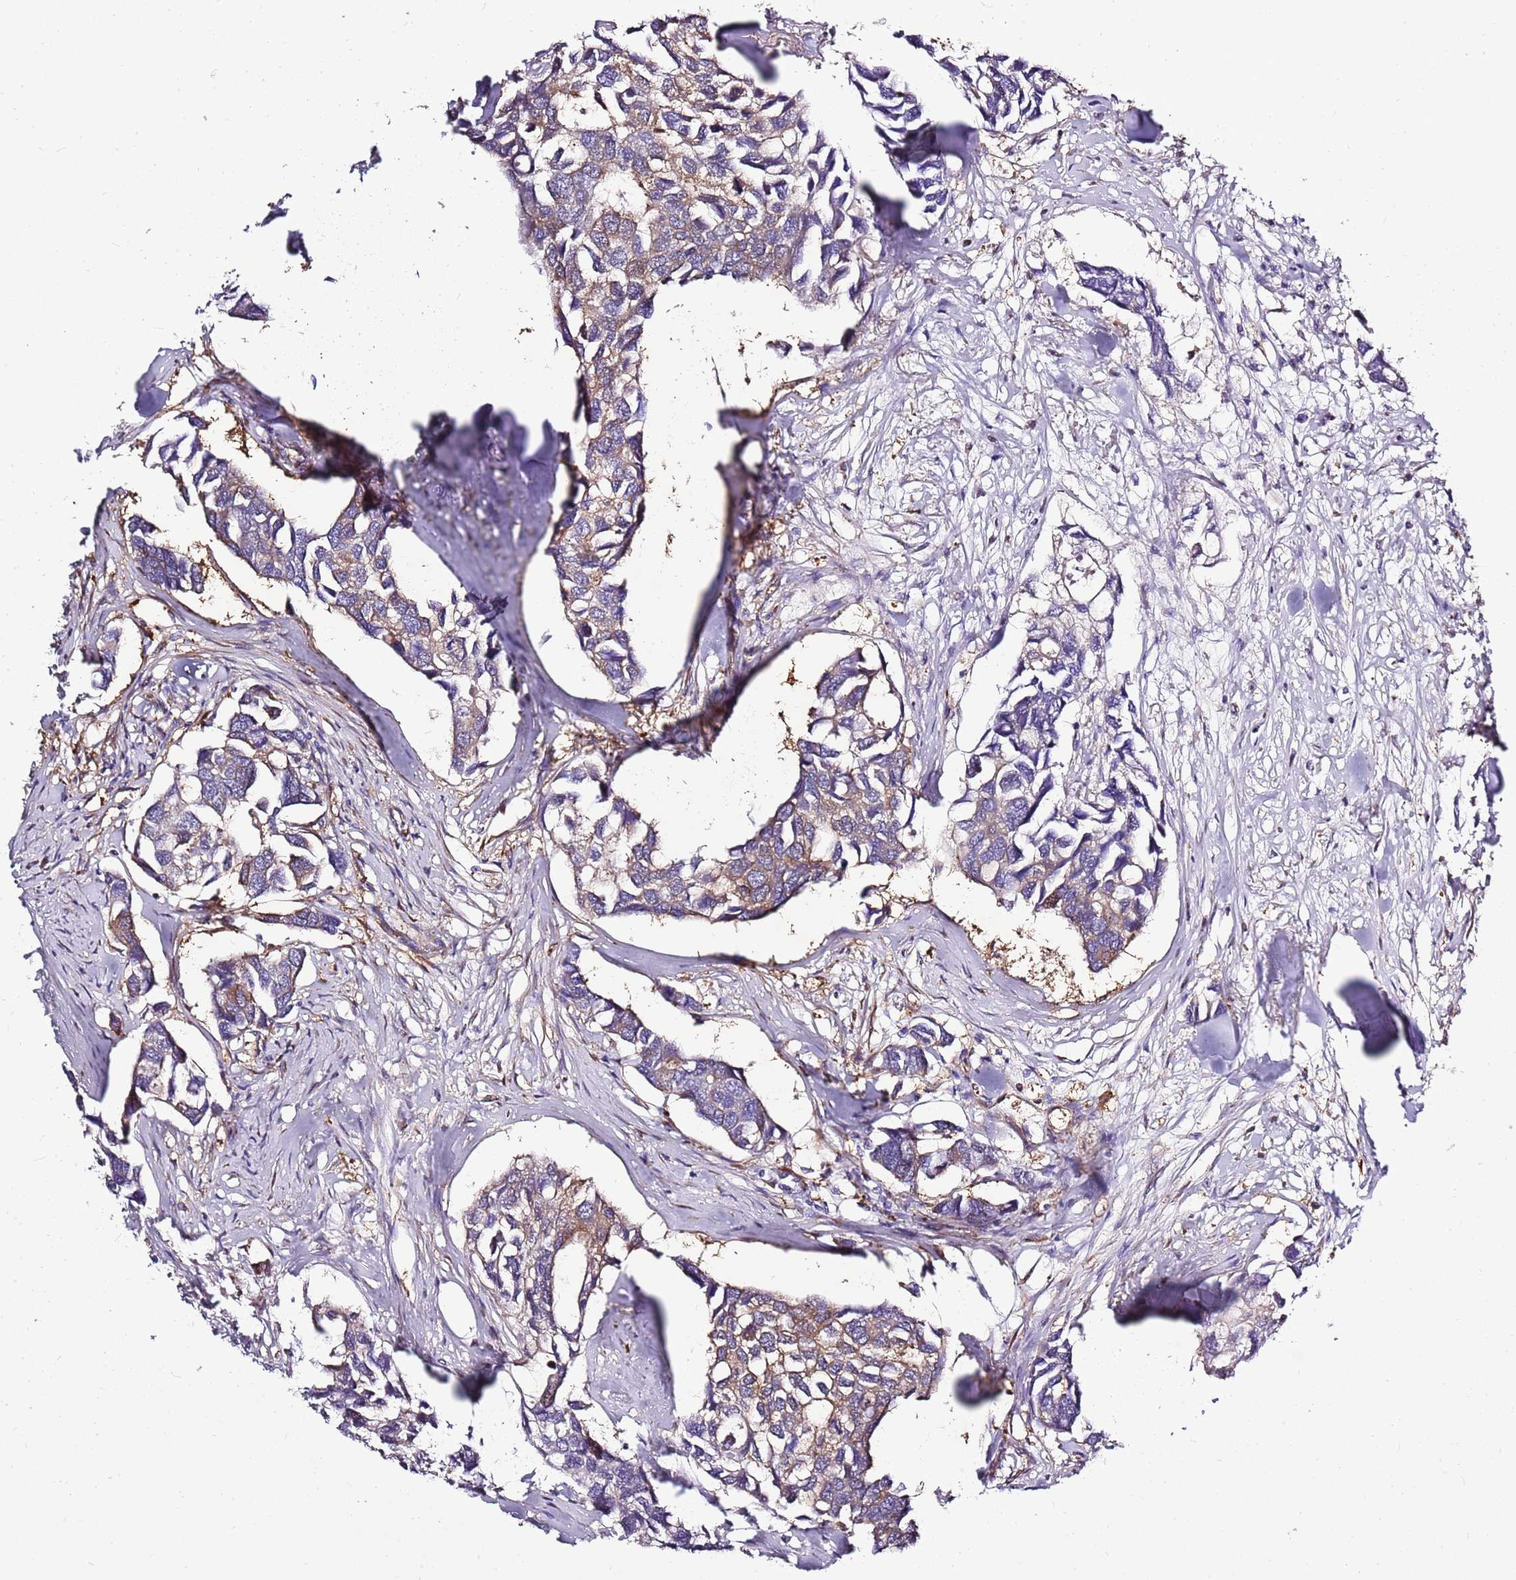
{"staining": {"intensity": "weak", "quantity": "25%-75%", "location": "cytoplasmic/membranous"}, "tissue": "breast cancer", "cell_type": "Tumor cells", "image_type": "cancer", "snomed": [{"axis": "morphology", "description": "Duct carcinoma"}, {"axis": "topography", "description": "Breast"}], "caption": "Breast intraductal carcinoma stained for a protein exhibits weak cytoplasmic/membranous positivity in tumor cells.", "gene": "ATXN2L", "patient": {"sex": "female", "age": 83}}